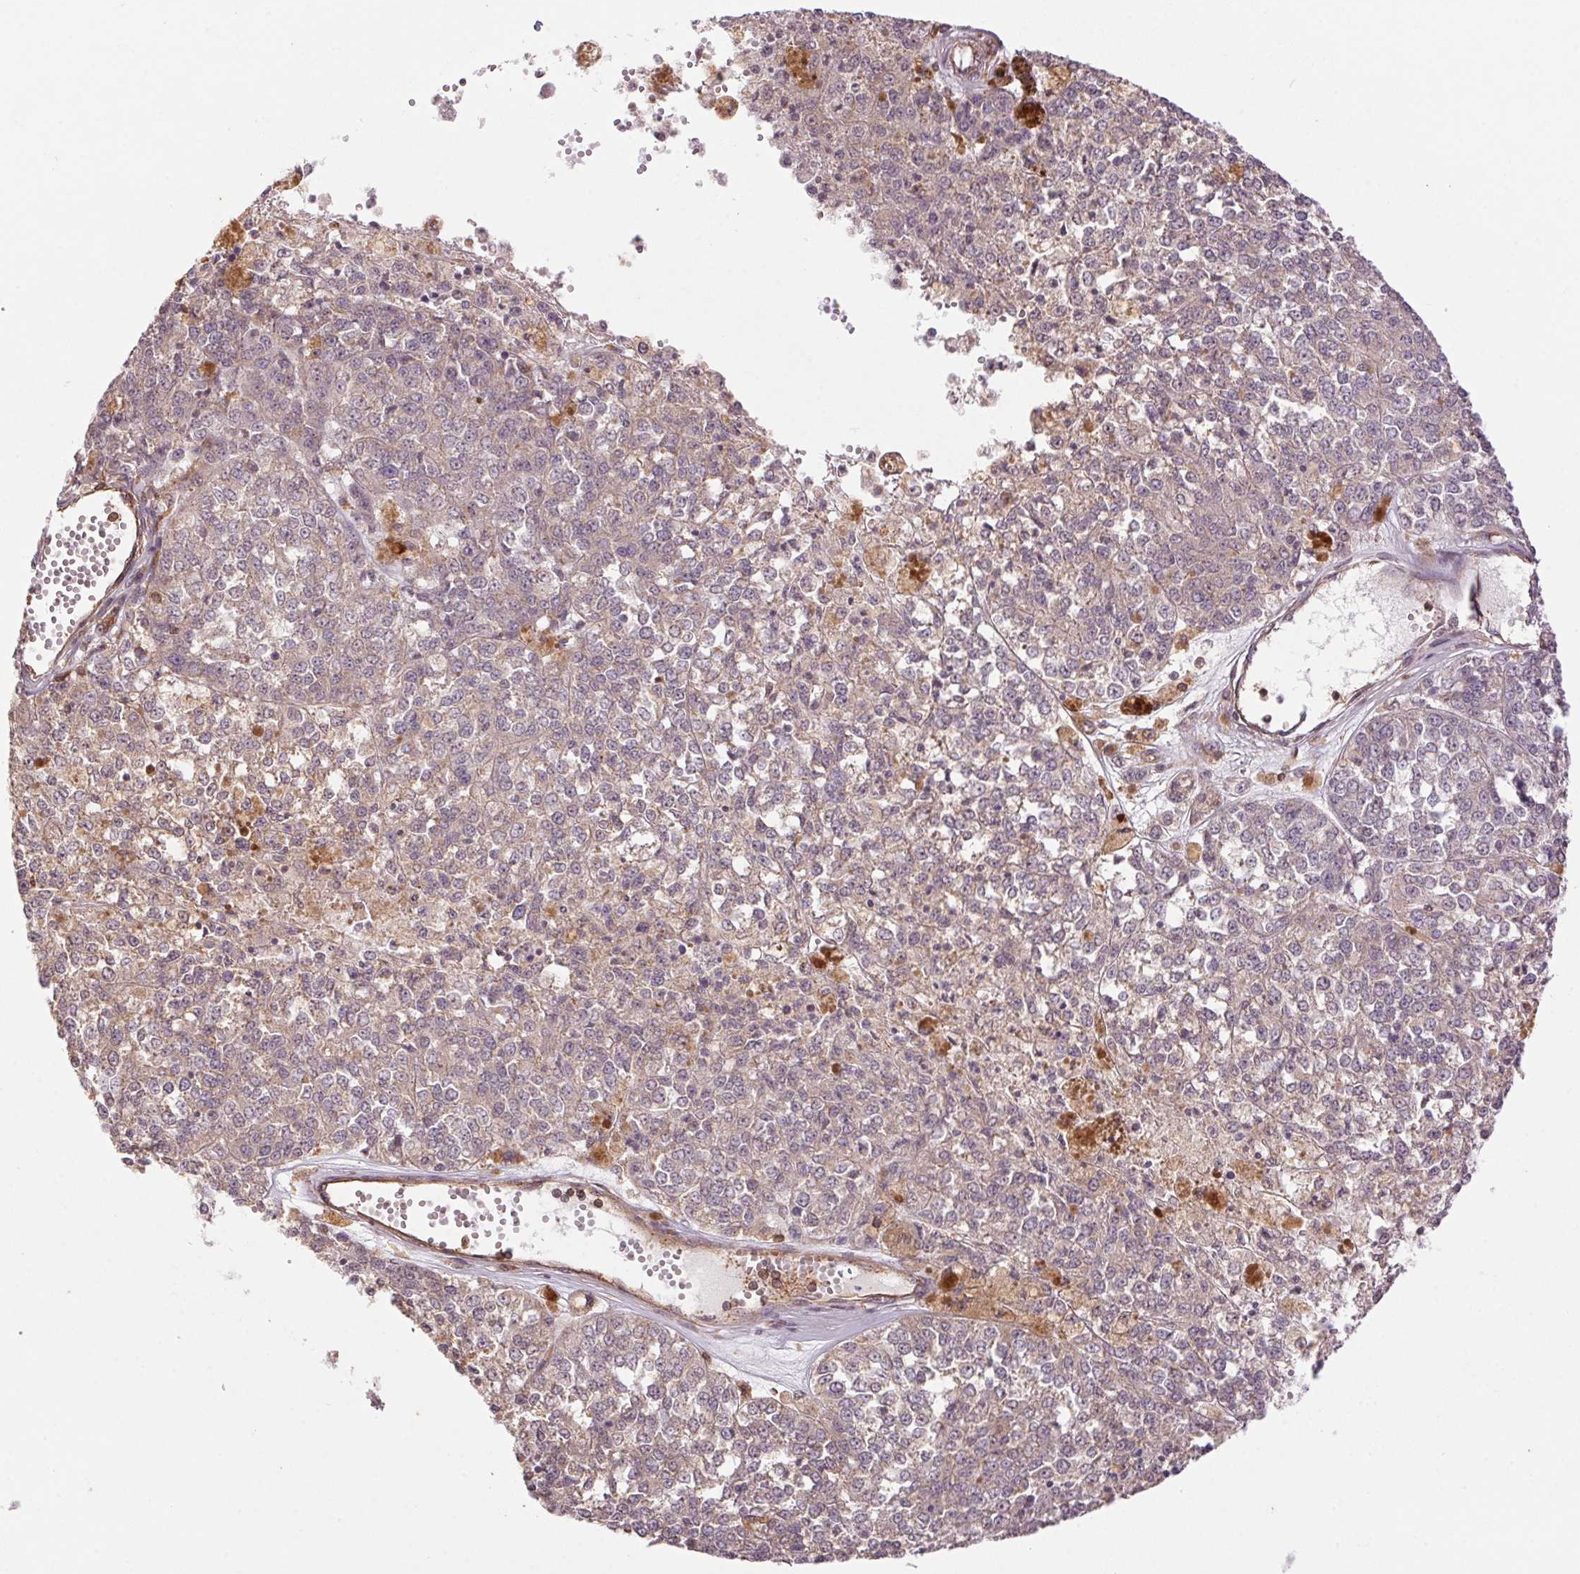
{"staining": {"intensity": "negative", "quantity": "none", "location": "none"}, "tissue": "melanoma", "cell_type": "Tumor cells", "image_type": "cancer", "snomed": [{"axis": "morphology", "description": "Malignant melanoma, Metastatic site"}, {"axis": "topography", "description": "Lymph node"}], "caption": "Image shows no significant protein positivity in tumor cells of malignant melanoma (metastatic site). (Brightfield microscopy of DAB (3,3'-diaminobenzidine) immunohistochemistry at high magnification).", "gene": "TUBA3D", "patient": {"sex": "female", "age": 64}}